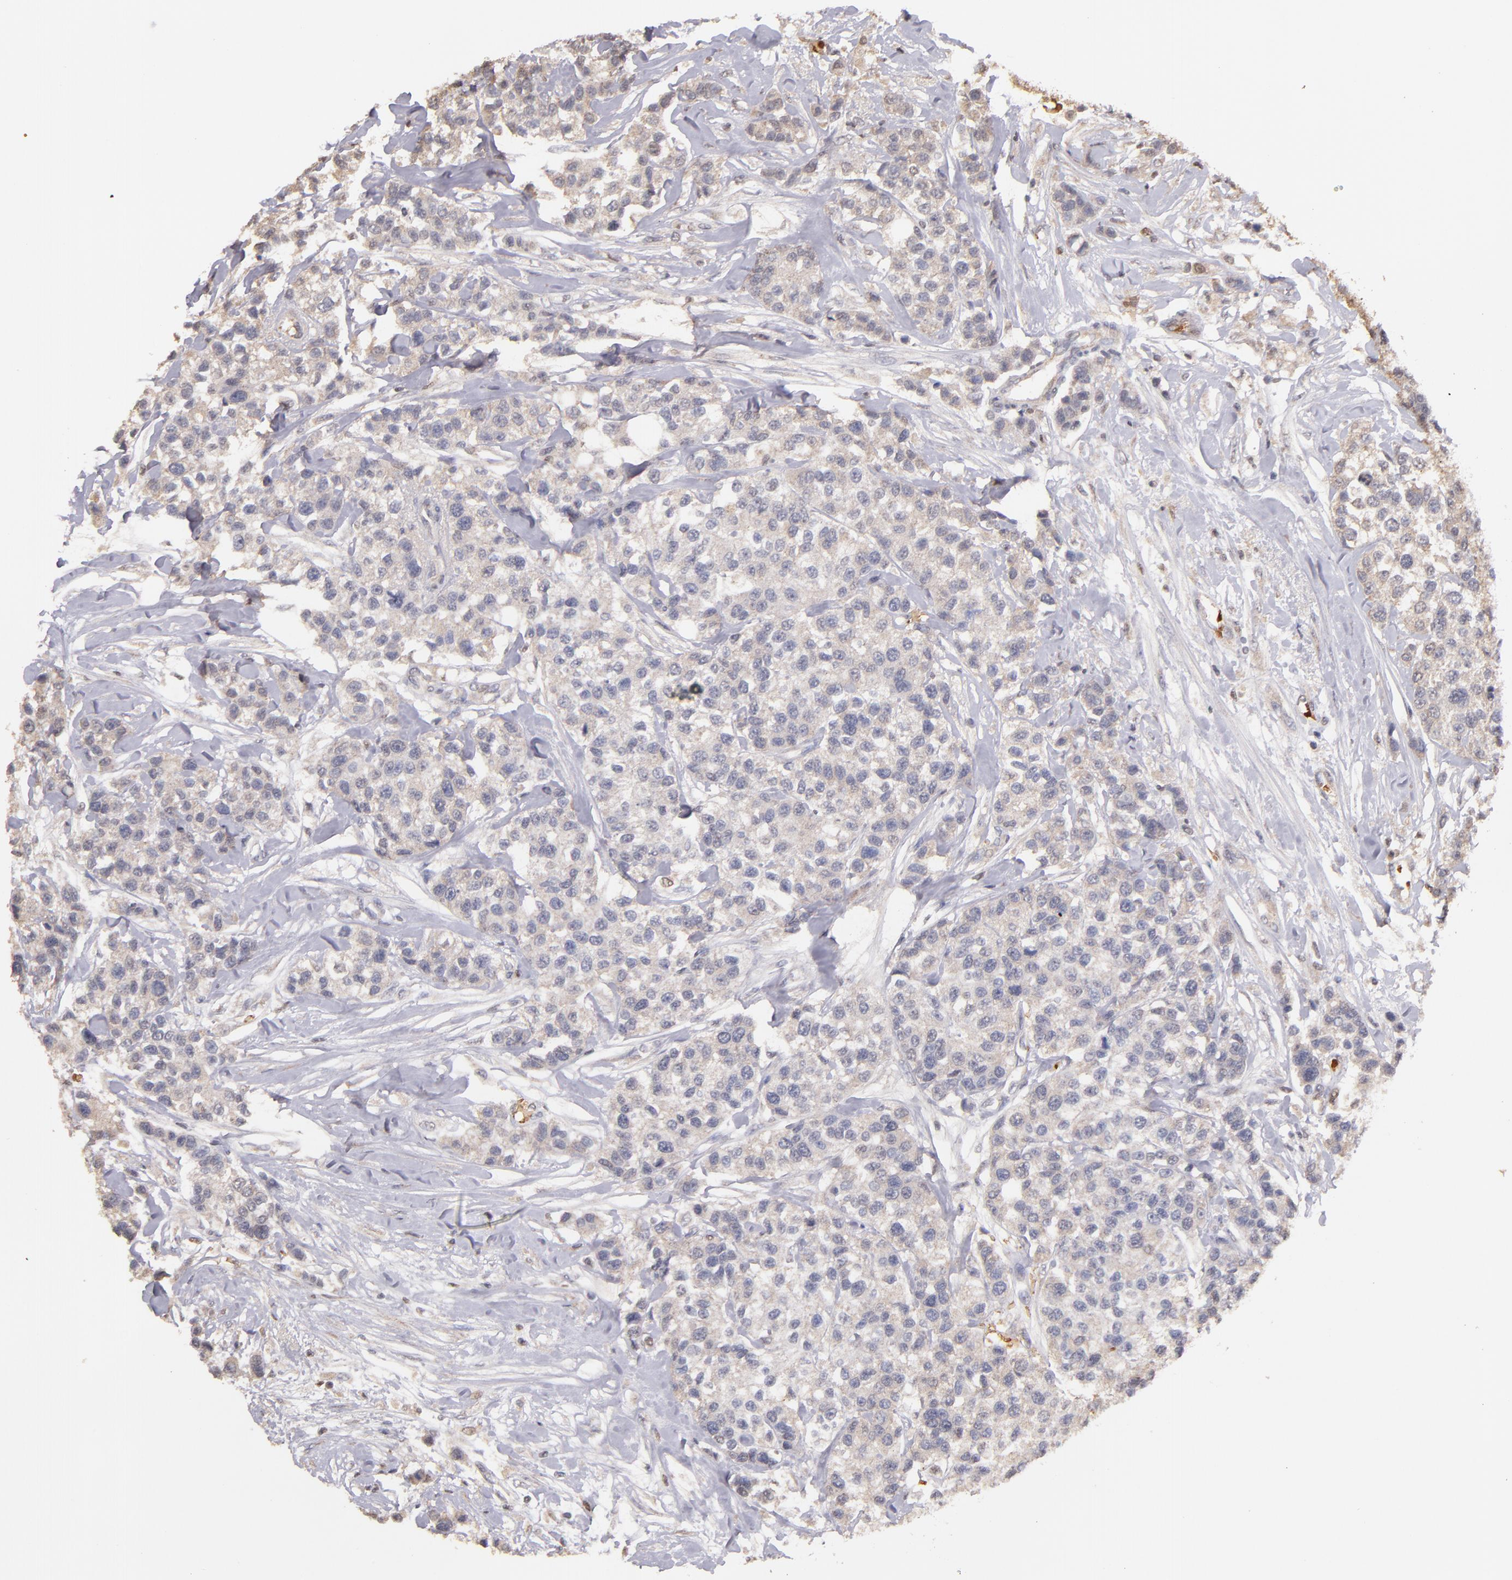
{"staining": {"intensity": "weak", "quantity": ">75%", "location": "cytoplasmic/membranous"}, "tissue": "breast cancer", "cell_type": "Tumor cells", "image_type": "cancer", "snomed": [{"axis": "morphology", "description": "Duct carcinoma"}, {"axis": "topography", "description": "Breast"}], "caption": "This is an image of immunohistochemistry staining of invasive ductal carcinoma (breast), which shows weak staining in the cytoplasmic/membranous of tumor cells.", "gene": "SERPINC1", "patient": {"sex": "female", "age": 51}}